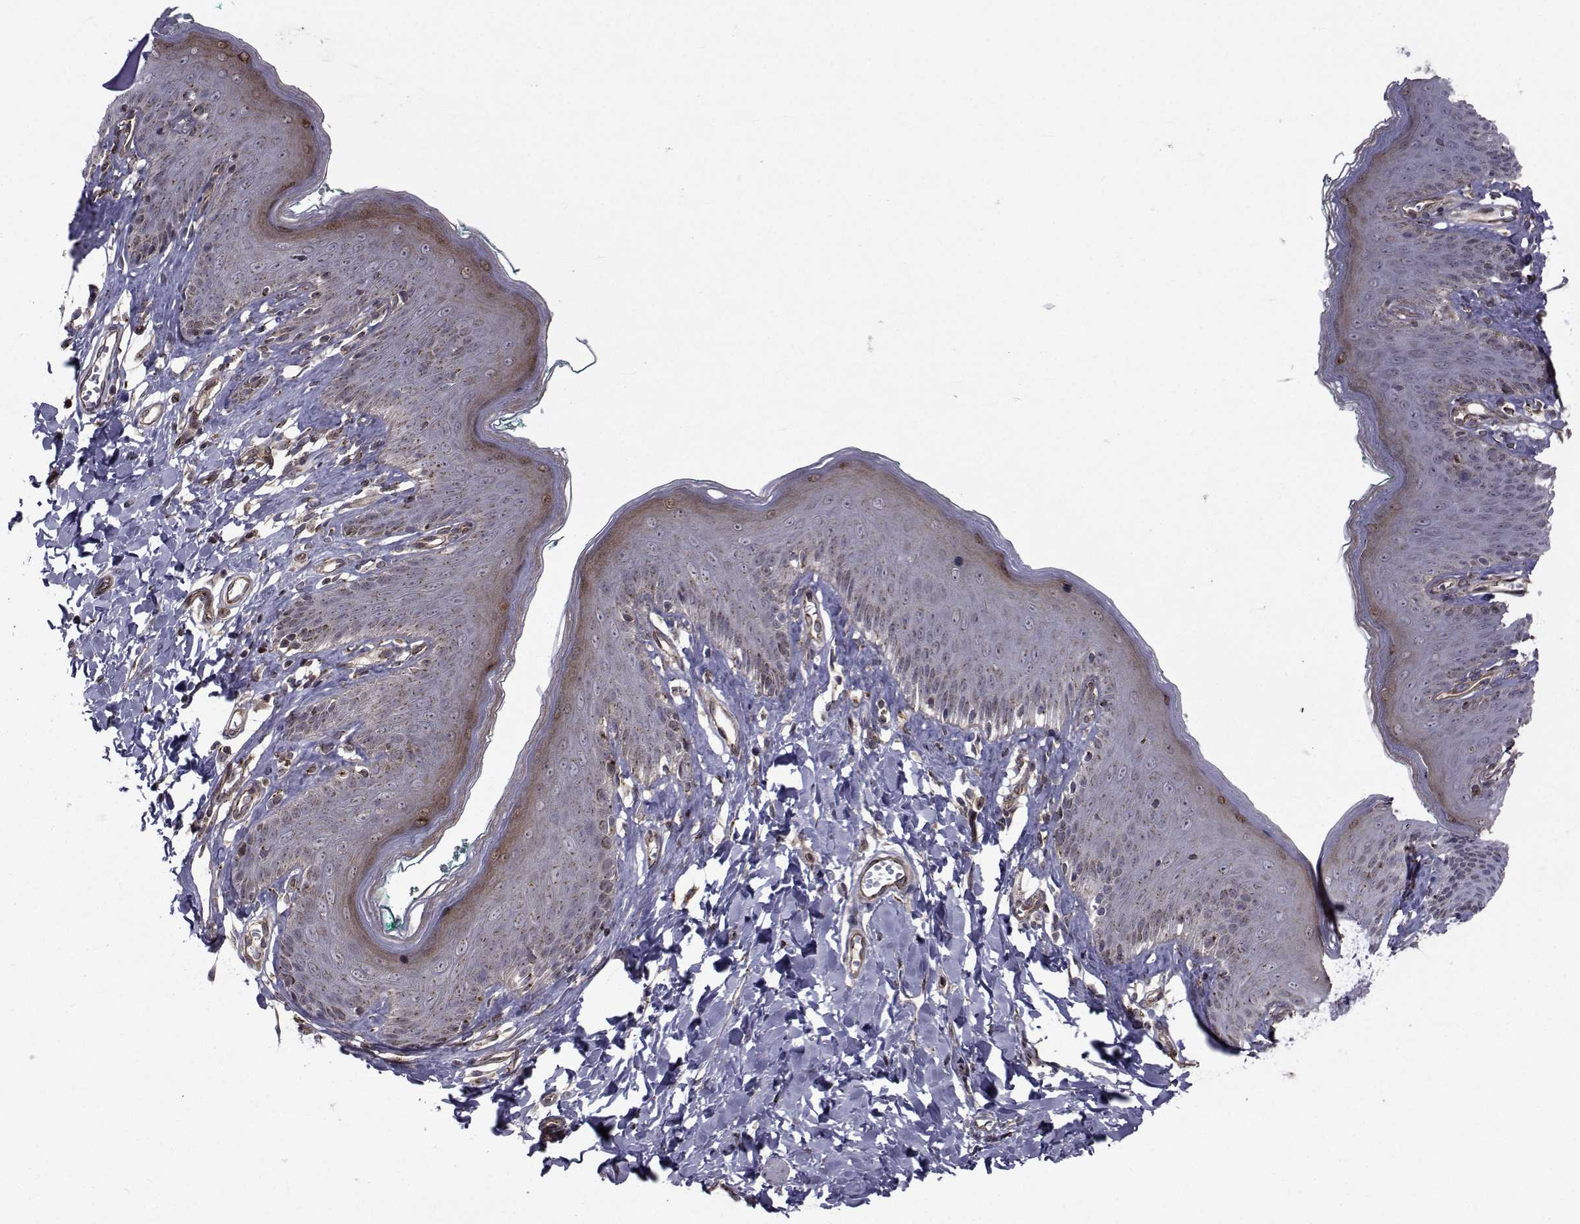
{"staining": {"intensity": "weak", "quantity": "<25%", "location": "cytoplasmic/membranous"}, "tissue": "skin", "cell_type": "Epidermal cells", "image_type": "normal", "snomed": [{"axis": "morphology", "description": "Normal tissue, NOS"}, {"axis": "topography", "description": "Vulva"}], "caption": "Immunohistochemistry micrograph of unremarkable skin: human skin stained with DAB (3,3'-diaminobenzidine) reveals no significant protein positivity in epidermal cells.", "gene": "ATP6V1C2", "patient": {"sex": "female", "age": 66}}